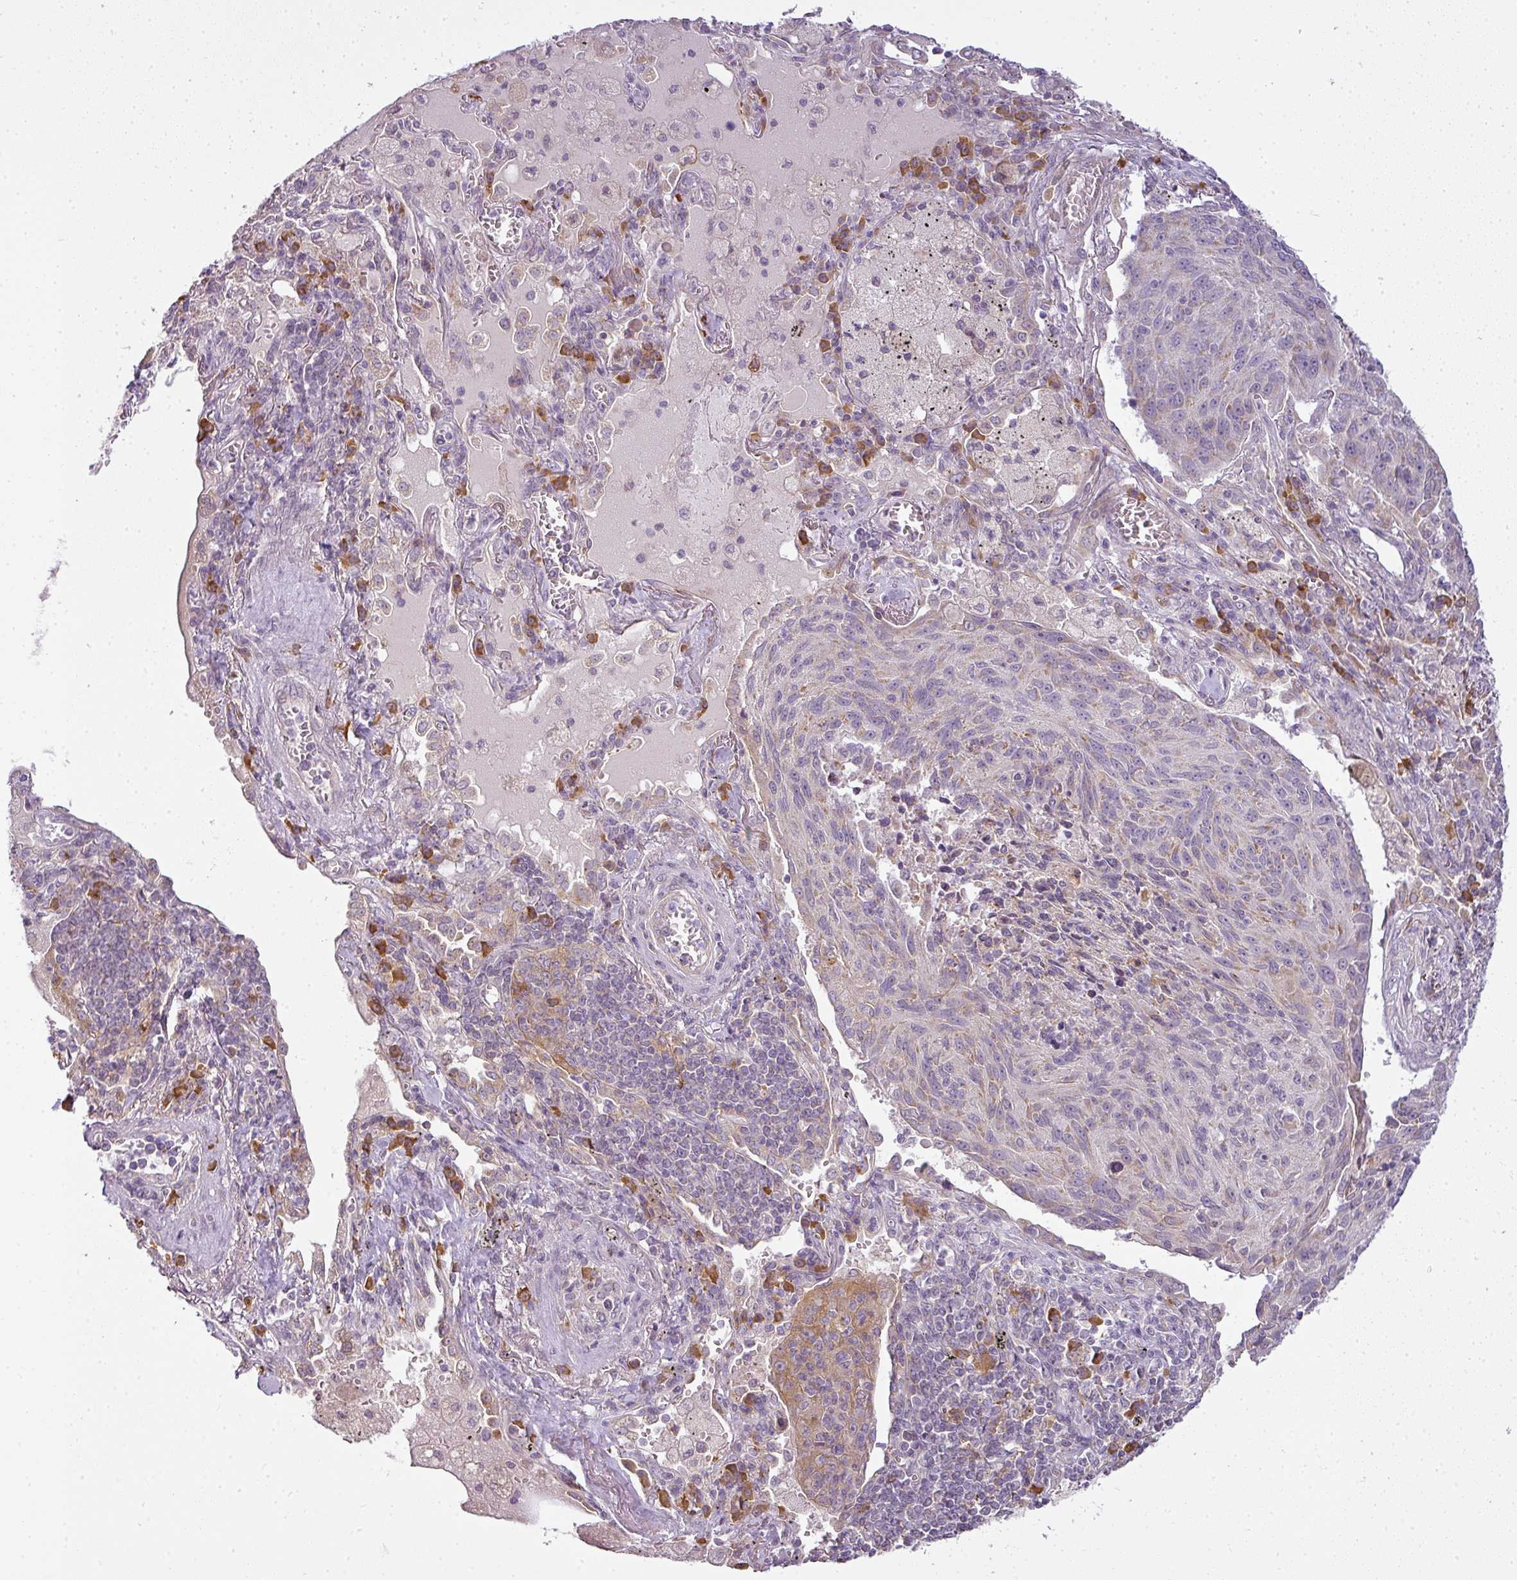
{"staining": {"intensity": "weak", "quantity": "25%-75%", "location": "cytoplasmic/membranous"}, "tissue": "lung cancer", "cell_type": "Tumor cells", "image_type": "cancer", "snomed": [{"axis": "morphology", "description": "Squamous cell carcinoma, NOS"}, {"axis": "topography", "description": "Lung"}], "caption": "Lung cancer (squamous cell carcinoma) stained with immunohistochemistry reveals weak cytoplasmic/membranous staining in about 25%-75% of tumor cells. (Brightfield microscopy of DAB IHC at high magnification).", "gene": "LY75", "patient": {"sex": "female", "age": 66}}